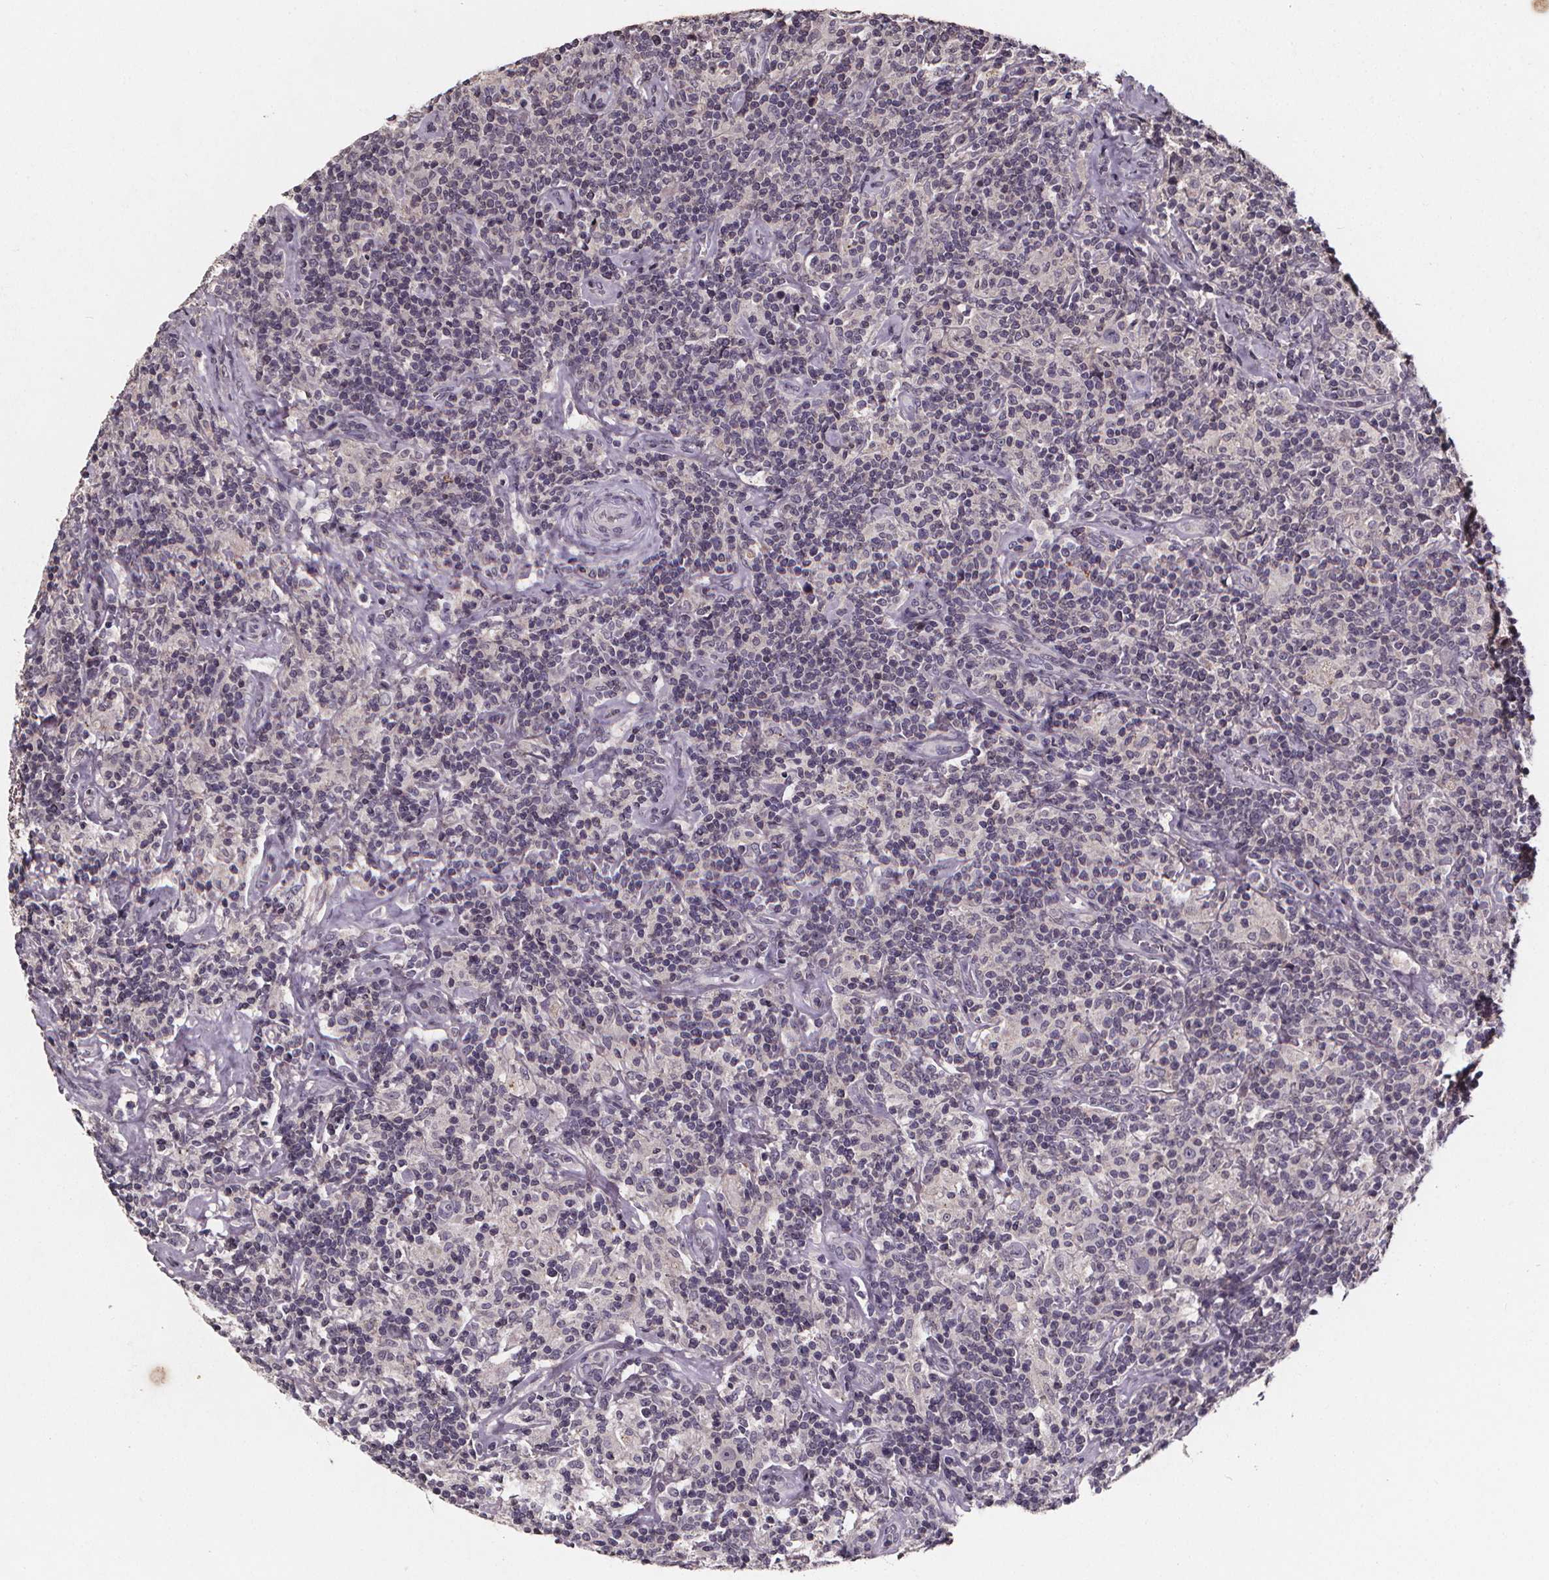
{"staining": {"intensity": "negative", "quantity": "none", "location": "none"}, "tissue": "lymphoma", "cell_type": "Tumor cells", "image_type": "cancer", "snomed": [{"axis": "morphology", "description": "Hodgkin's disease, NOS"}, {"axis": "topography", "description": "Lymph node"}], "caption": "The histopathology image shows no staining of tumor cells in lymphoma.", "gene": "SPAG8", "patient": {"sex": "male", "age": 70}}